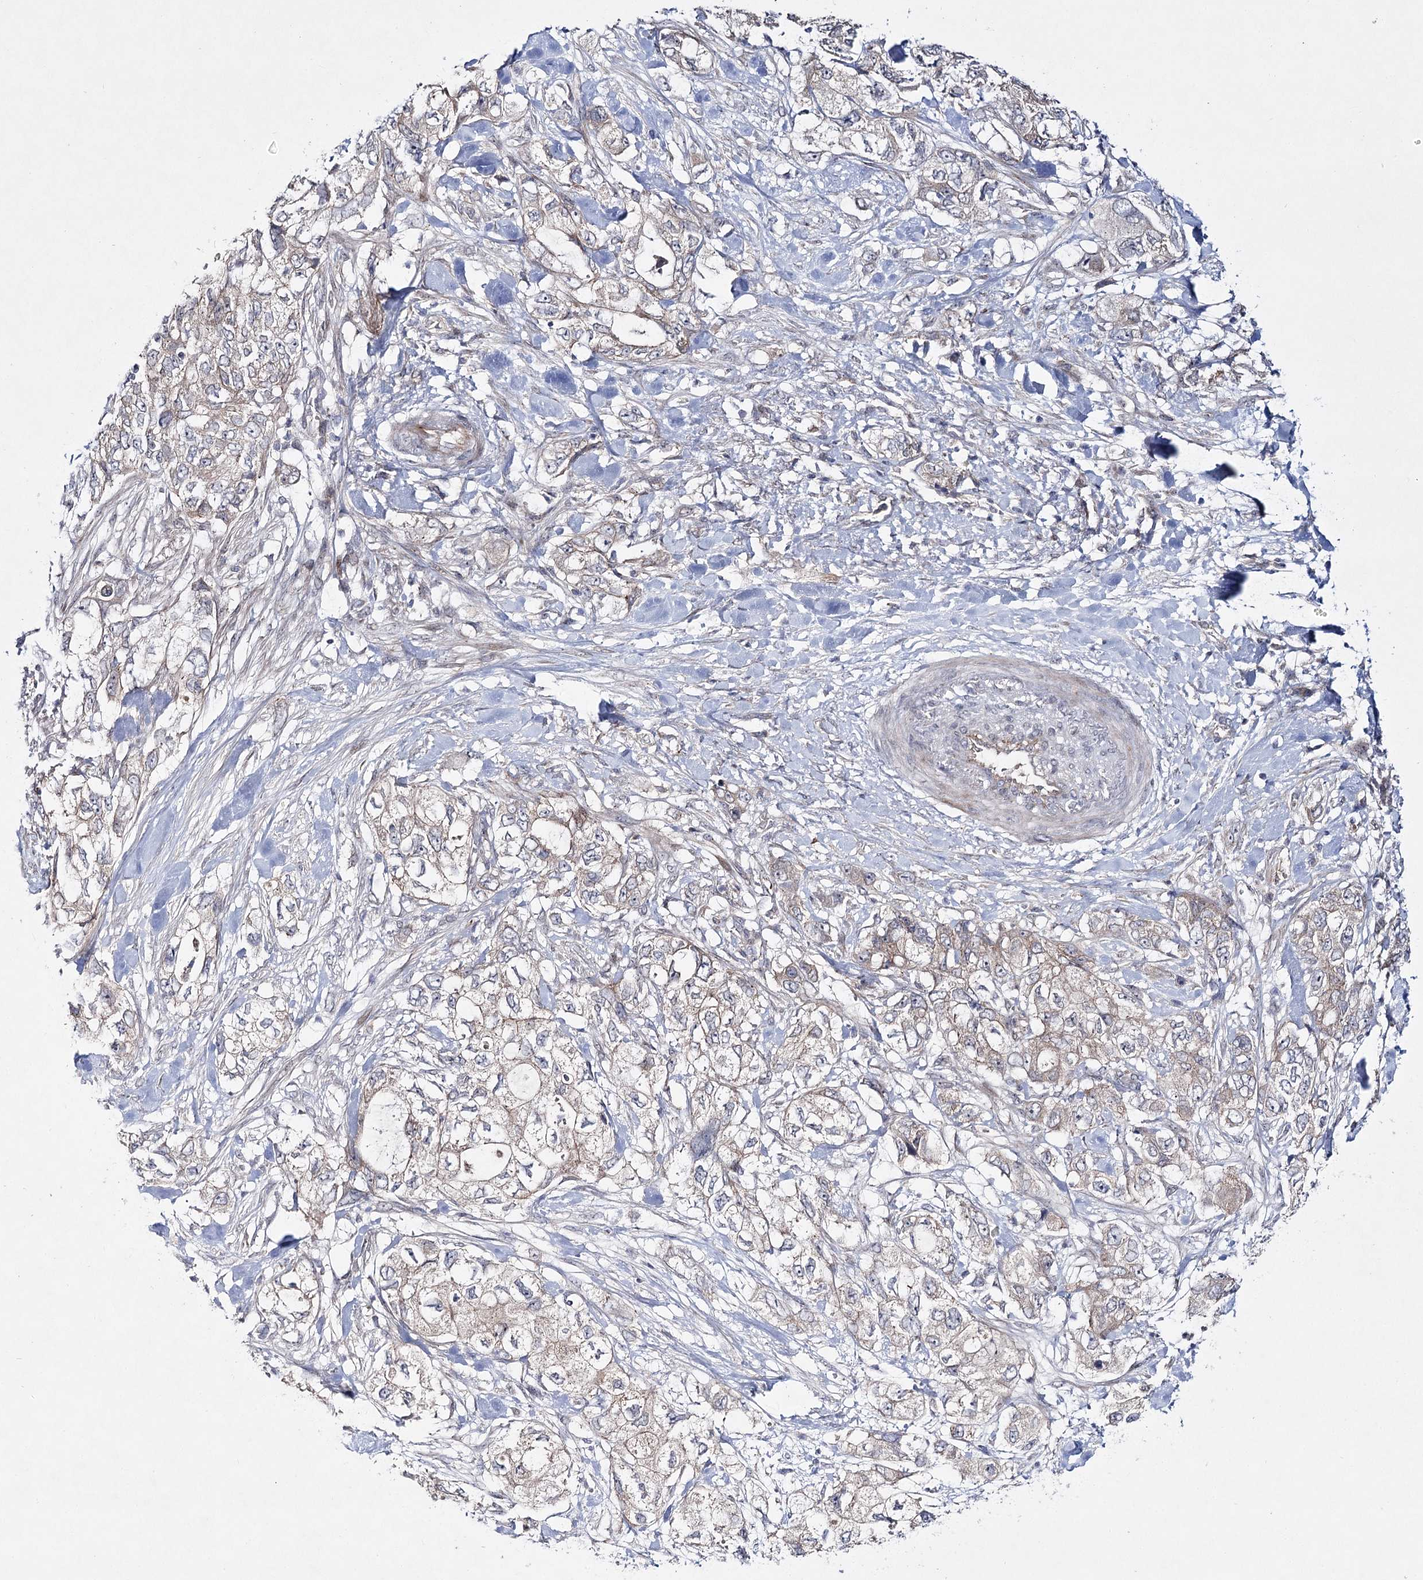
{"staining": {"intensity": "moderate", "quantity": "<25%", "location": "cytoplasmic/membranous"}, "tissue": "pancreatic cancer", "cell_type": "Tumor cells", "image_type": "cancer", "snomed": [{"axis": "morphology", "description": "Adenocarcinoma, NOS"}, {"axis": "topography", "description": "Pancreas"}], "caption": "Brown immunohistochemical staining in human pancreatic cancer (adenocarcinoma) displays moderate cytoplasmic/membranous staining in about <25% of tumor cells. (DAB IHC, brown staining for protein, blue staining for nuclei).", "gene": "ARHGAP32", "patient": {"sex": "female", "age": 73}}